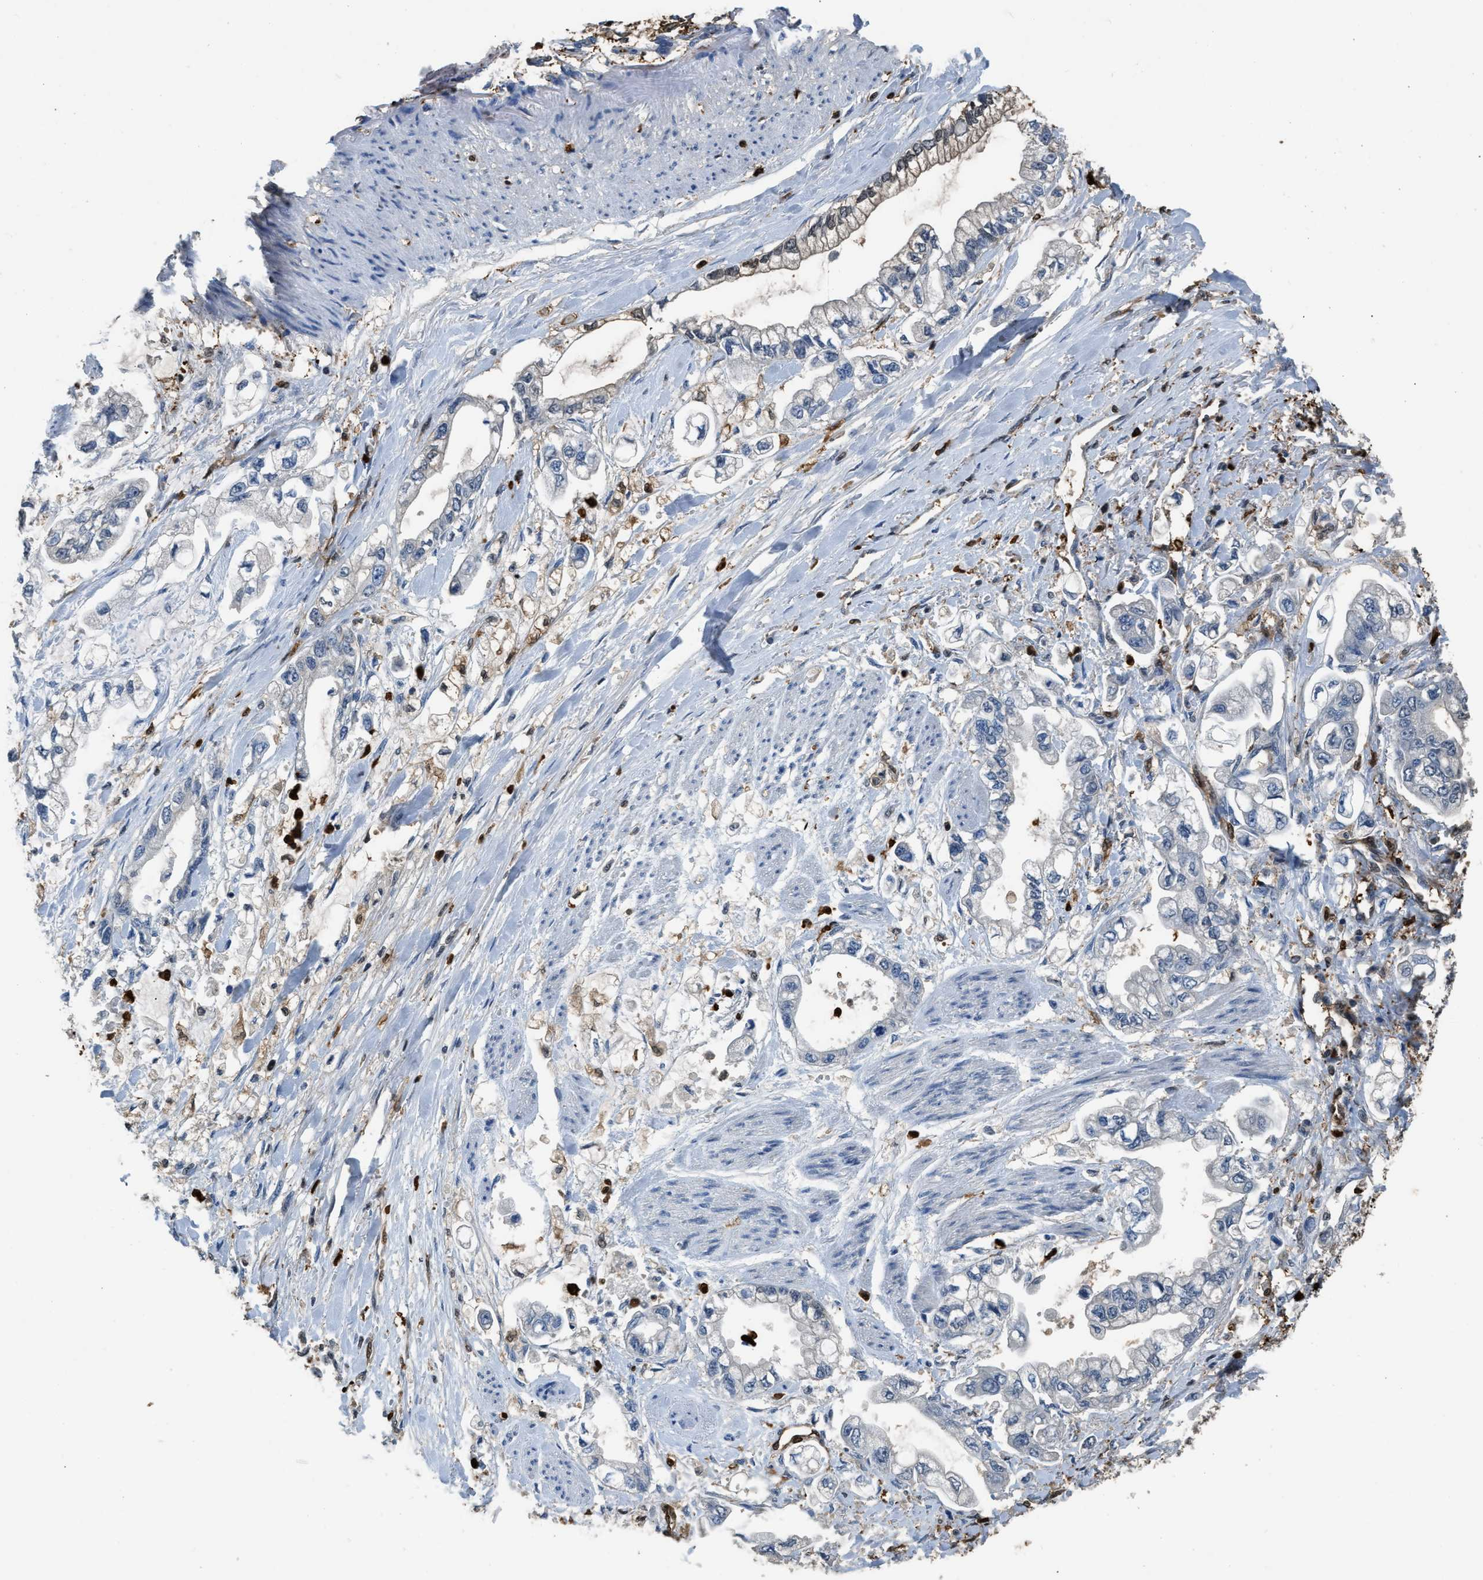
{"staining": {"intensity": "negative", "quantity": "none", "location": "none"}, "tissue": "stomach cancer", "cell_type": "Tumor cells", "image_type": "cancer", "snomed": [{"axis": "morphology", "description": "Normal tissue, NOS"}, {"axis": "morphology", "description": "Adenocarcinoma, NOS"}, {"axis": "topography", "description": "Stomach"}], "caption": "This photomicrograph is of stomach cancer (adenocarcinoma) stained with immunohistochemistry to label a protein in brown with the nuclei are counter-stained blue. There is no staining in tumor cells. The staining was performed using DAB to visualize the protein expression in brown, while the nuclei were stained in blue with hematoxylin (Magnification: 20x).", "gene": "ARHGDIB", "patient": {"sex": "male", "age": 62}}